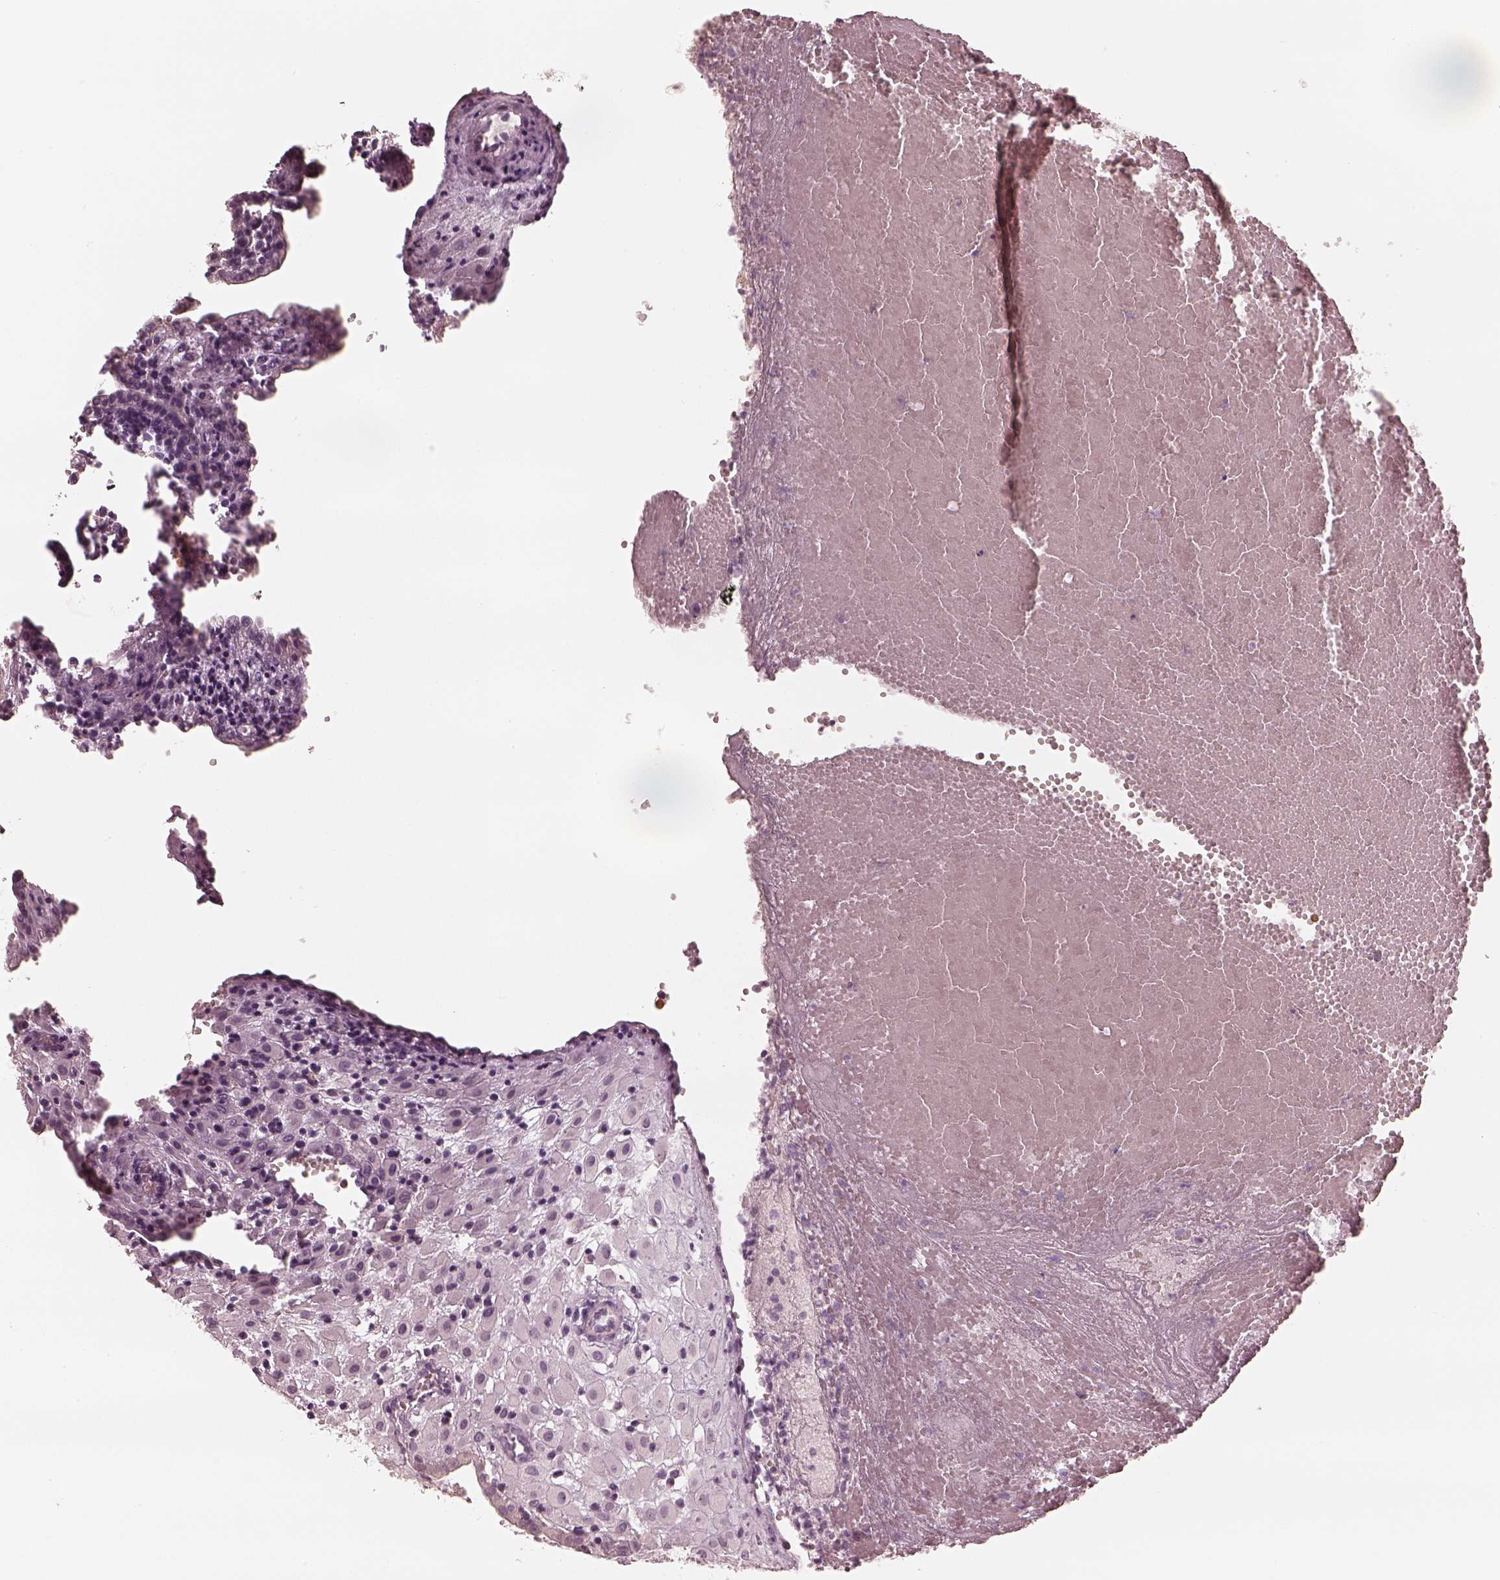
{"staining": {"intensity": "negative", "quantity": "none", "location": "none"}, "tissue": "placenta", "cell_type": "Decidual cells", "image_type": "normal", "snomed": [{"axis": "morphology", "description": "Normal tissue, NOS"}, {"axis": "topography", "description": "Placenta"}], "caption": "The histopathology image demonstrates no staining of decidual cells in unremarkable placenta. Nuclei are stained in blue.", "gene": "CALR3", "patient": {"sex": "female", "age": 24}}